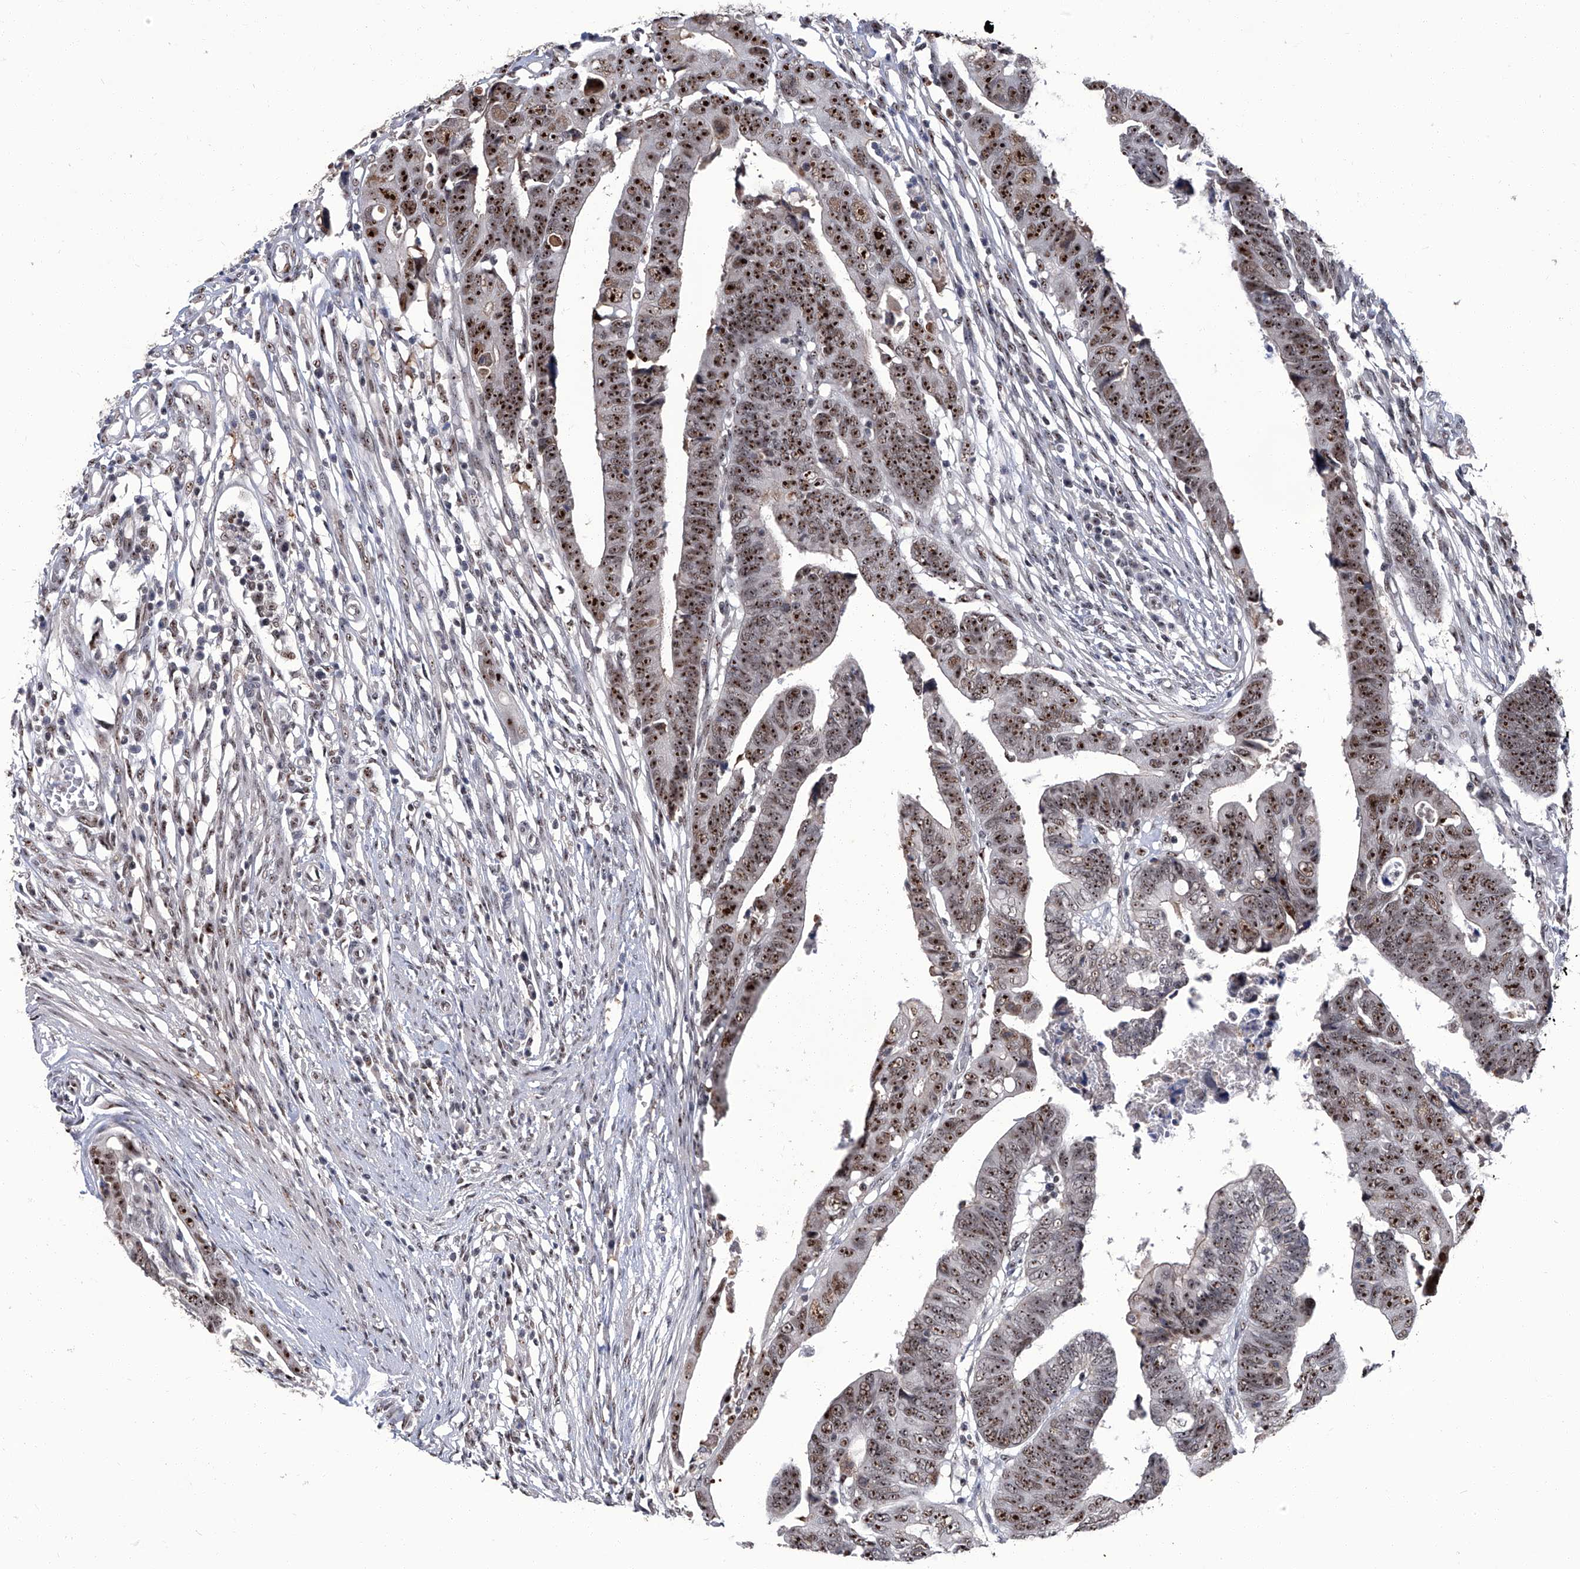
{"staining": {"intensity": "strong", "quantity": ">75%", "location": "nuclear"}, "tissue": "colorectal cancer", "cell_type": "Tumor cells", "image_type": "cancer", "snomed": [{"axis": "morphology", "description": "Adenocarcinoma, NOS"}, {"axis": "topography", "description": "Rectum"}], "caption": "High-power microscopy captured an IHC image of colorectal cancer (adenocarcinoma), revealing strong nuclear expression in about >75% of tumor cells.", "gene": "CMTR1", "patient": {"sex": "female", "age": 65}}